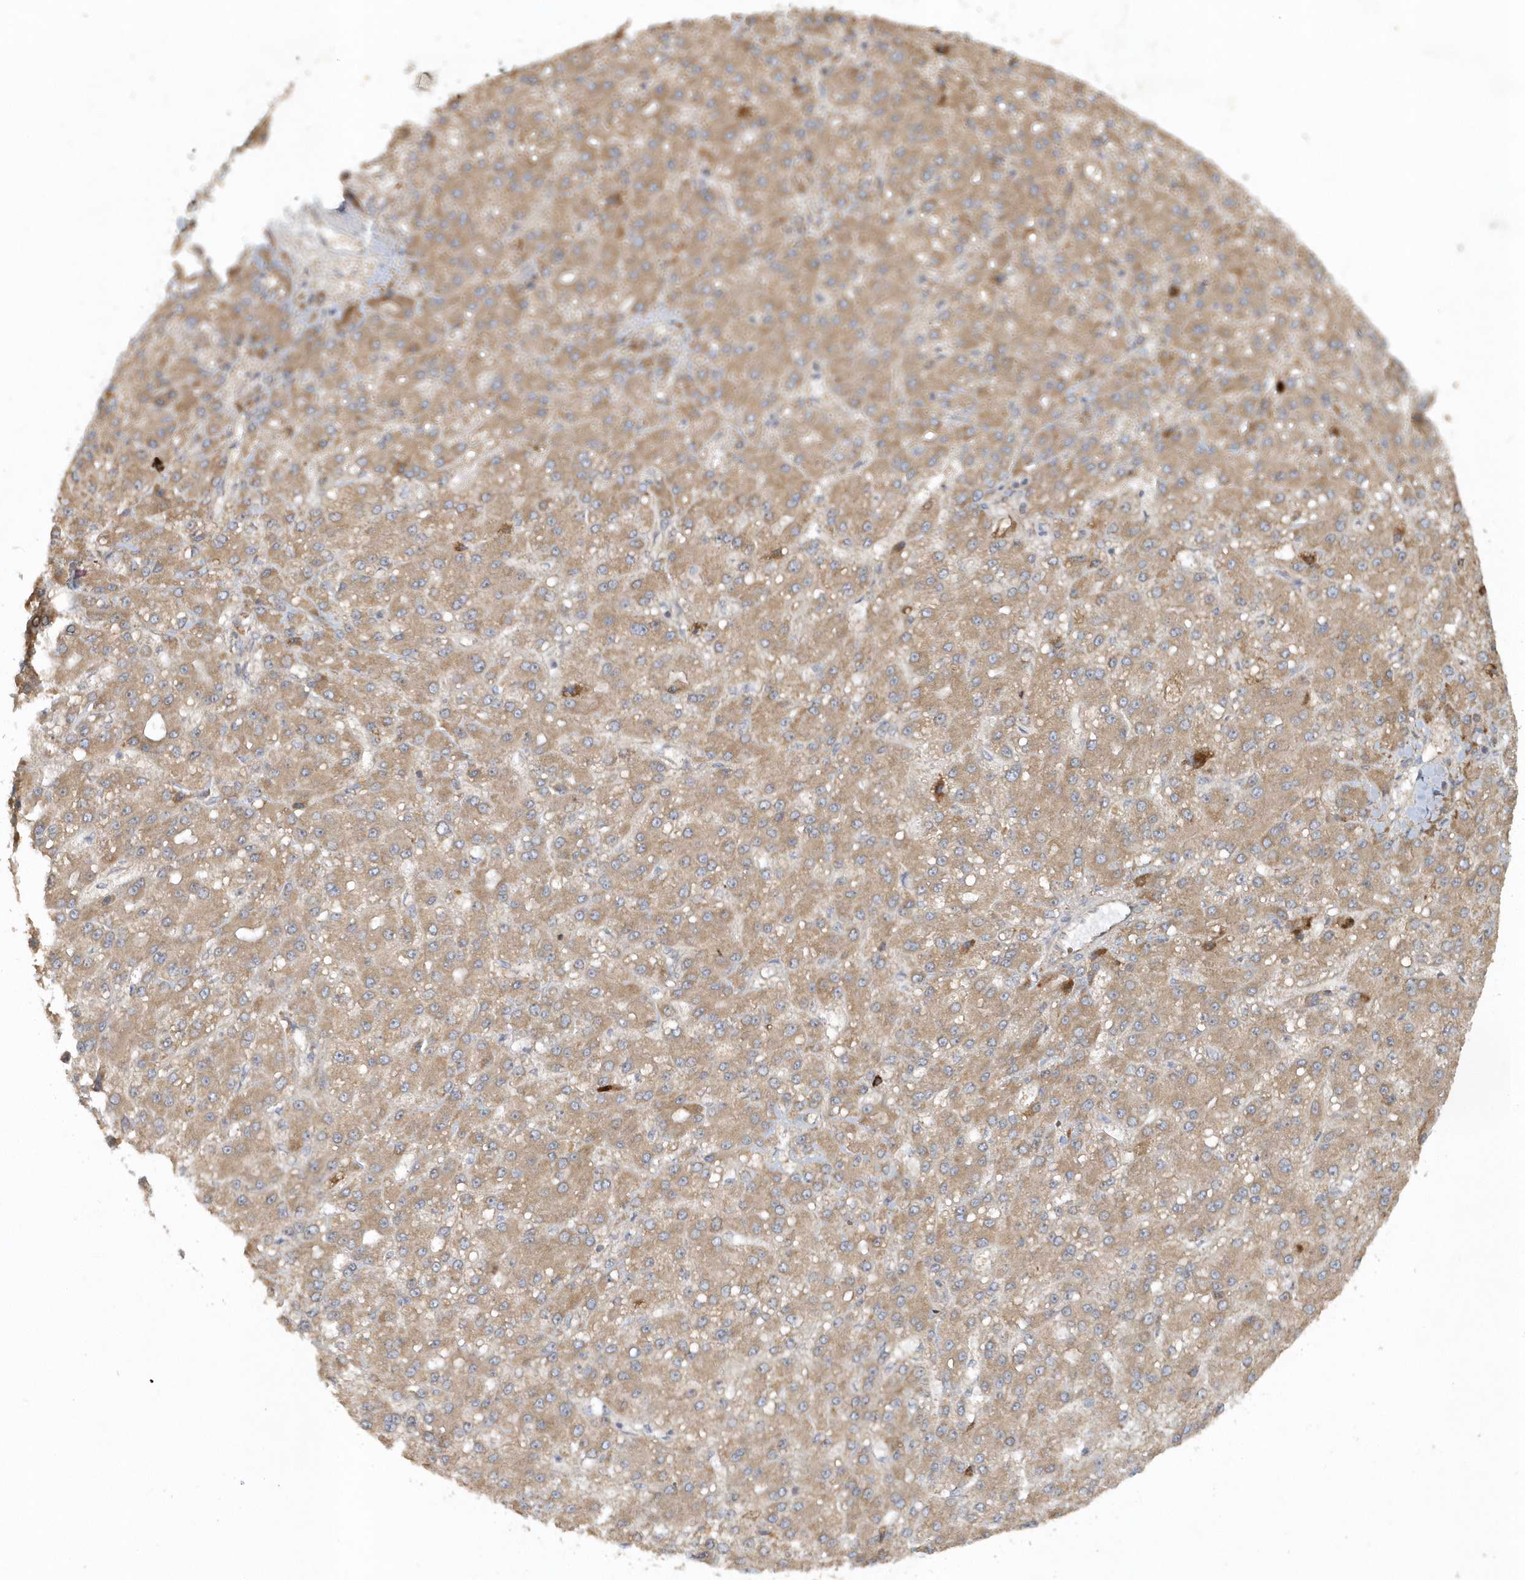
{"staining": {"intensity": "weak", "quantity": ">75%", "location": "cytoplasmic/membranous"}, "tissue": "liver cancer", "cell_type": "Tumor cells", "image_type": "cancer", "snomed": [{"axis": "morphology", "description": "Carcinoma, Hepatocellular, NOS"}, {"axis": "topography", "description": "Liver"}], "caption": "Tumor cells demonstrate low levels of weak cytoplasmic/membranous expression in about >75% of cells in liver cancer.", "gene": "THG1L", "patient": {"sex": "male", "age": 67}}